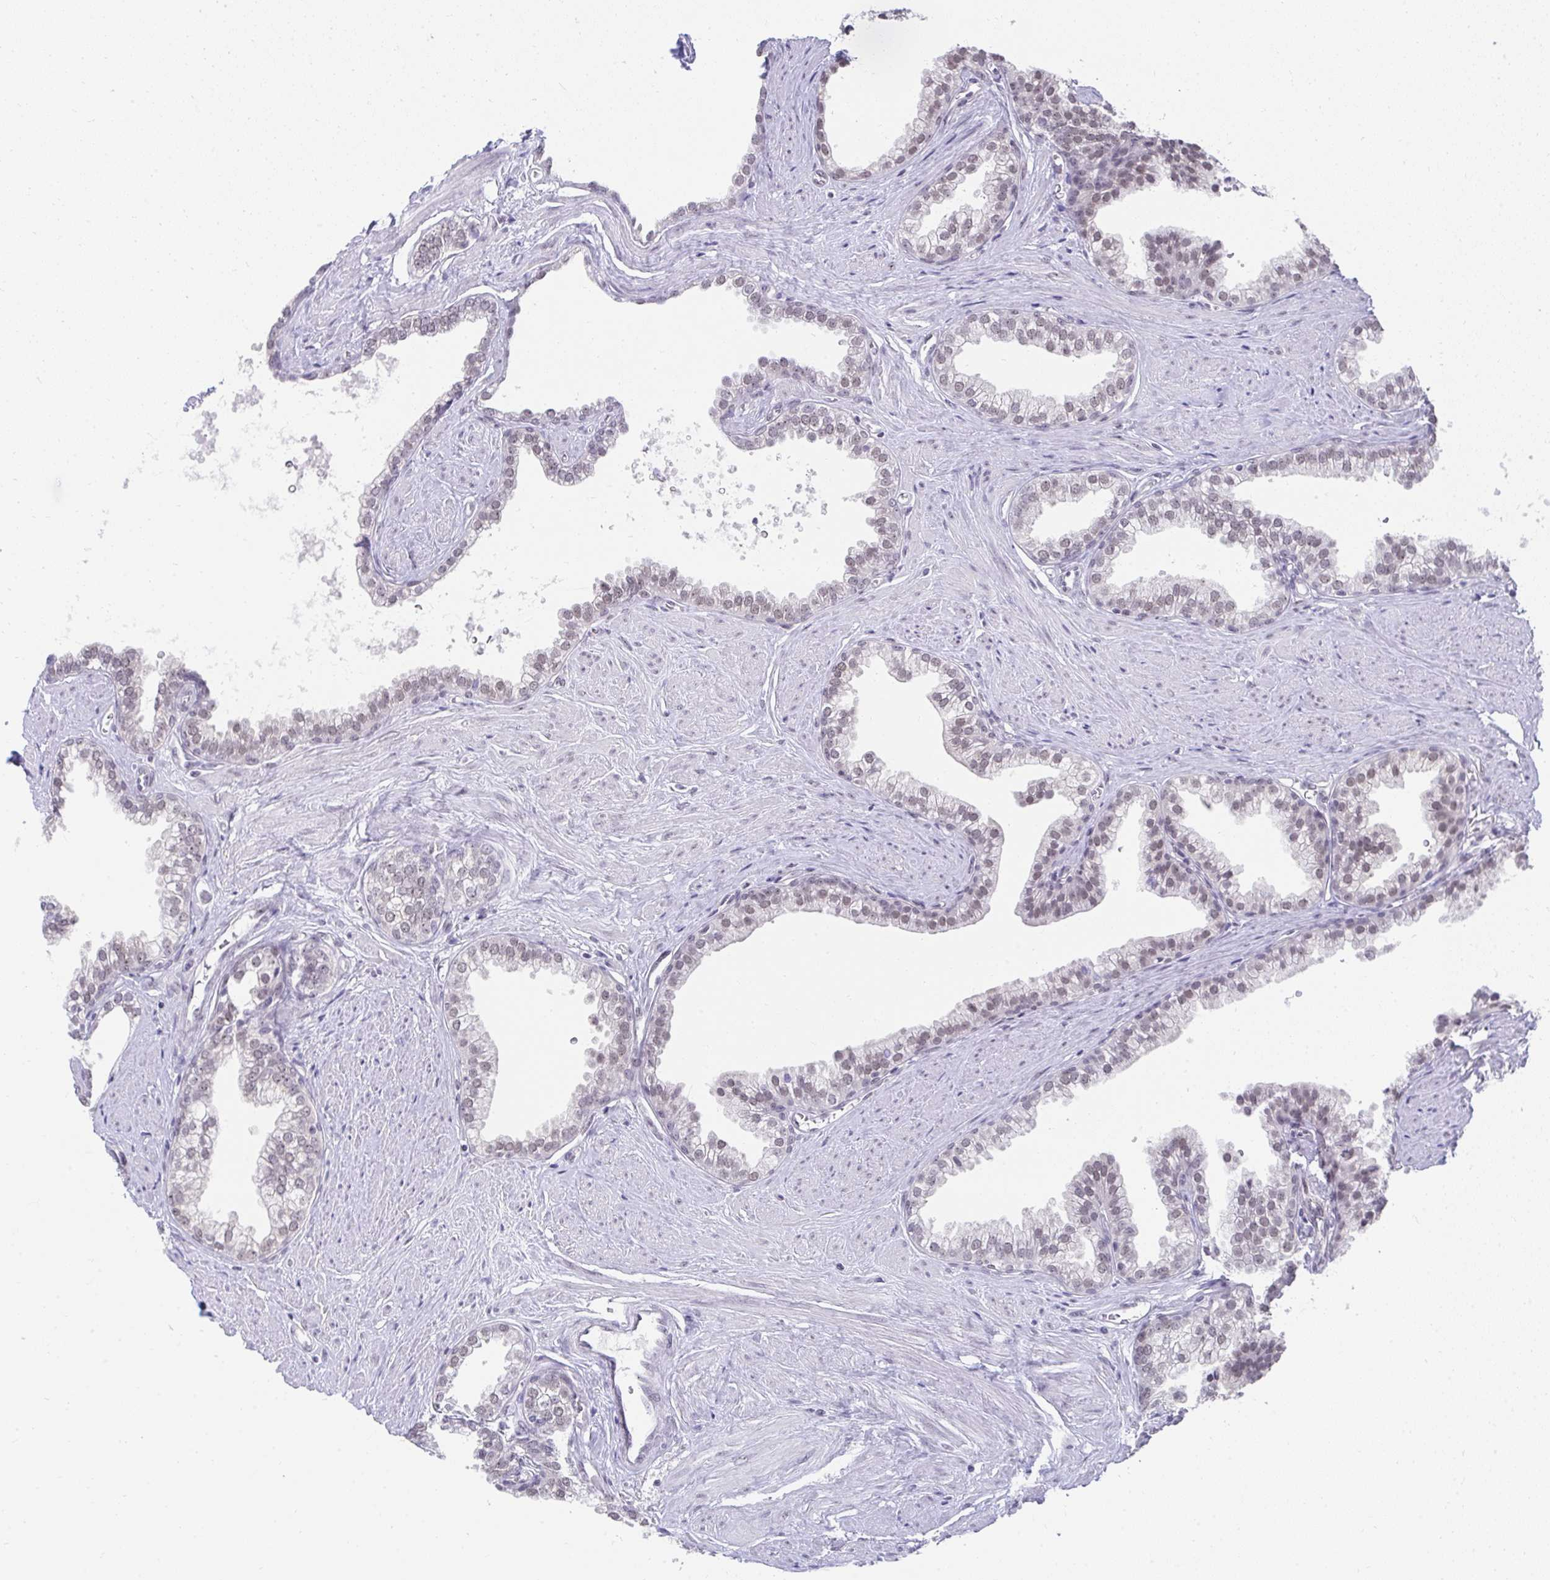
{"staining": {"intensity": "weak", "quantity": "25%-75%", "location": "nuclear"}, "tissue": "prostate", "cell_type": "Glandular cells", "image_type": "normal", "snomed": [{"axis": "morphology", "description": "Normal tissue, NOS"}, {"axis": "topography", "description": "Prostate"}, {"axis": "topography", "description": "Peripheral nerve tissue"}], "caption": "Immunohistochemical staining of normal human prostate demonstrates weak nuclear protein staining in approximately 25%-75% of glandular cells. The staining was performed using DAB (3,3'-diaminobenzidine), with brown indicating positive protein expression. Nuclei are stained blue with hematoxylin.", "gene": "HIRA", "patient": {"sex": "male", "age": 55}}